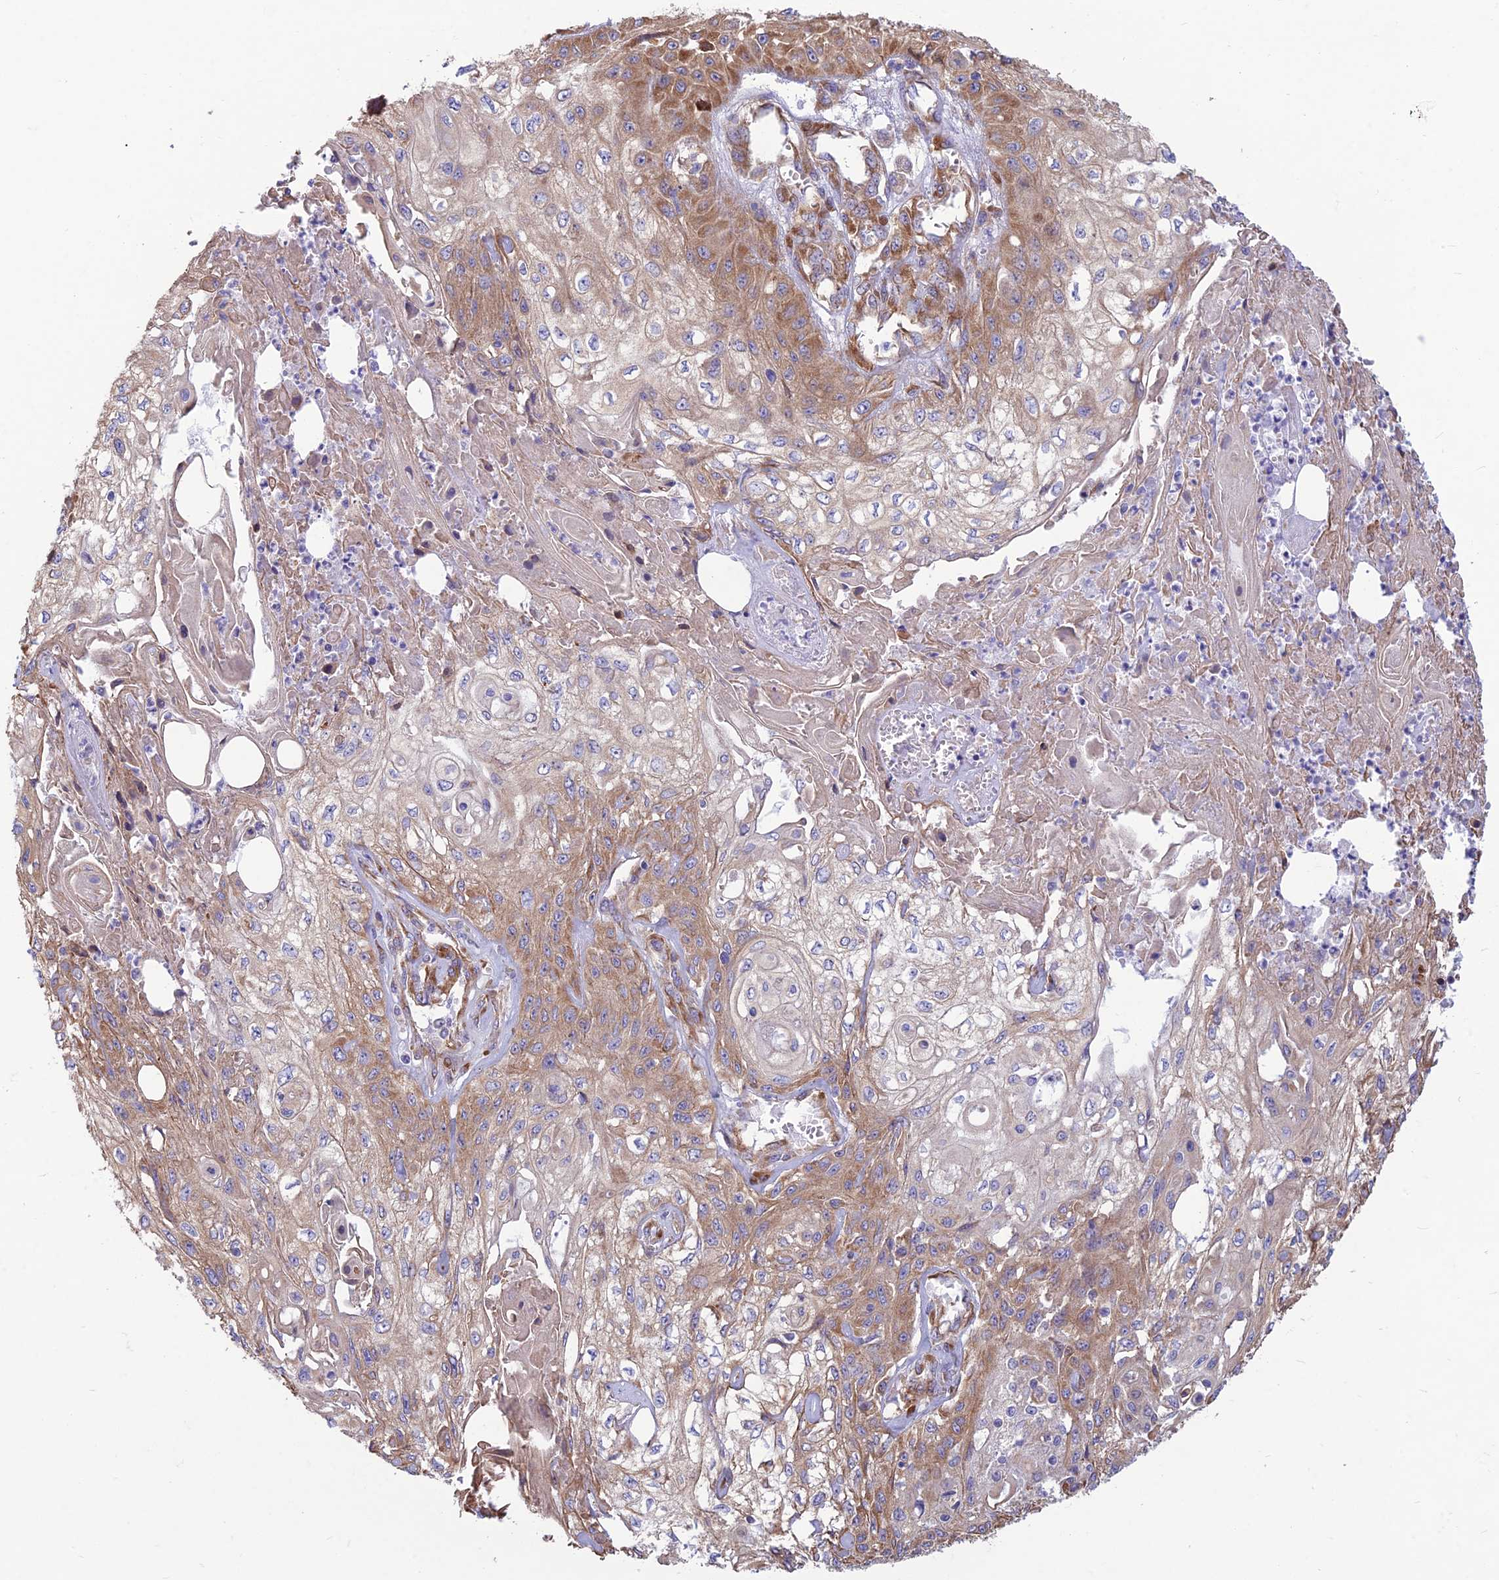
{"staining": {"intensity": "moderate", "quantity": "25%-75%", "location": "cytoplasmic/membranous"}, "tissue": "skin cancer", "cell_type": "Tumor cells", "image_type": "cancer", "snomed": [{"axis": "morphology", "description": "Squamous cell carcinoma, NOS"}, {"axis": "morphology", "description": "Squamous cell carcinoma, metastatic, NOS"}, {"axis": "topography", "description": "Skin"}, {"axis": "topography", "description": "Lymph node"}], "caption": "A micrograph of human skin cancer stained for a protein reveals moderate cytoplasmic/membranous brown staining in tumor cells. The staining was performed using DAB to visualize the protein expression in brown, while the nuclei were stained in blue with hematoxylin (Magnification: 20x).", "gene": "RPL17-C18orf32", "patient": {"sex": "male", "age": 75}}